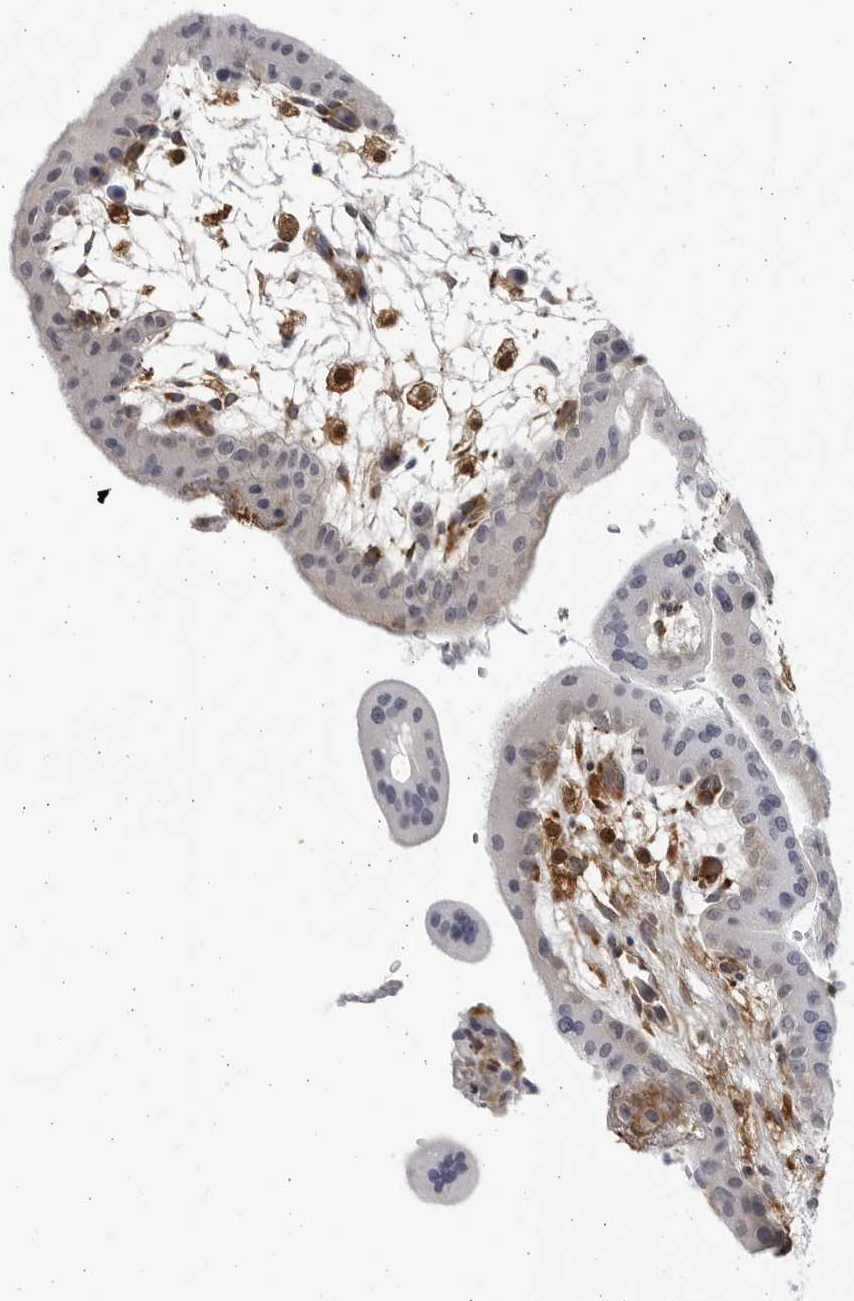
{"staining": {"intensity": "strong", "quantity": ">75%", "location": "cytoplasmic/membranous"}, "tissue": "placenta", "cell_type": "Decidual cells", "image_type": "normal", "snomed": [{"axis": "morphology", "description": "Normal tissue, NOS"}, {"axis": "topography", "description": "Placenta"}], "caption": "The photomicrograph reveals staining of normal placenta, revealing strong cytoplasmic/membranous protein expression (brown color) within decidual cells. The staining was performed using DAB (3,3'-diaminobenzidine), with brown indicating positive protein expression. Nuclei are stained blue with hematoxylin.", "gene": "BMP2K", "patient": {"sex": "female", "age": 35}}